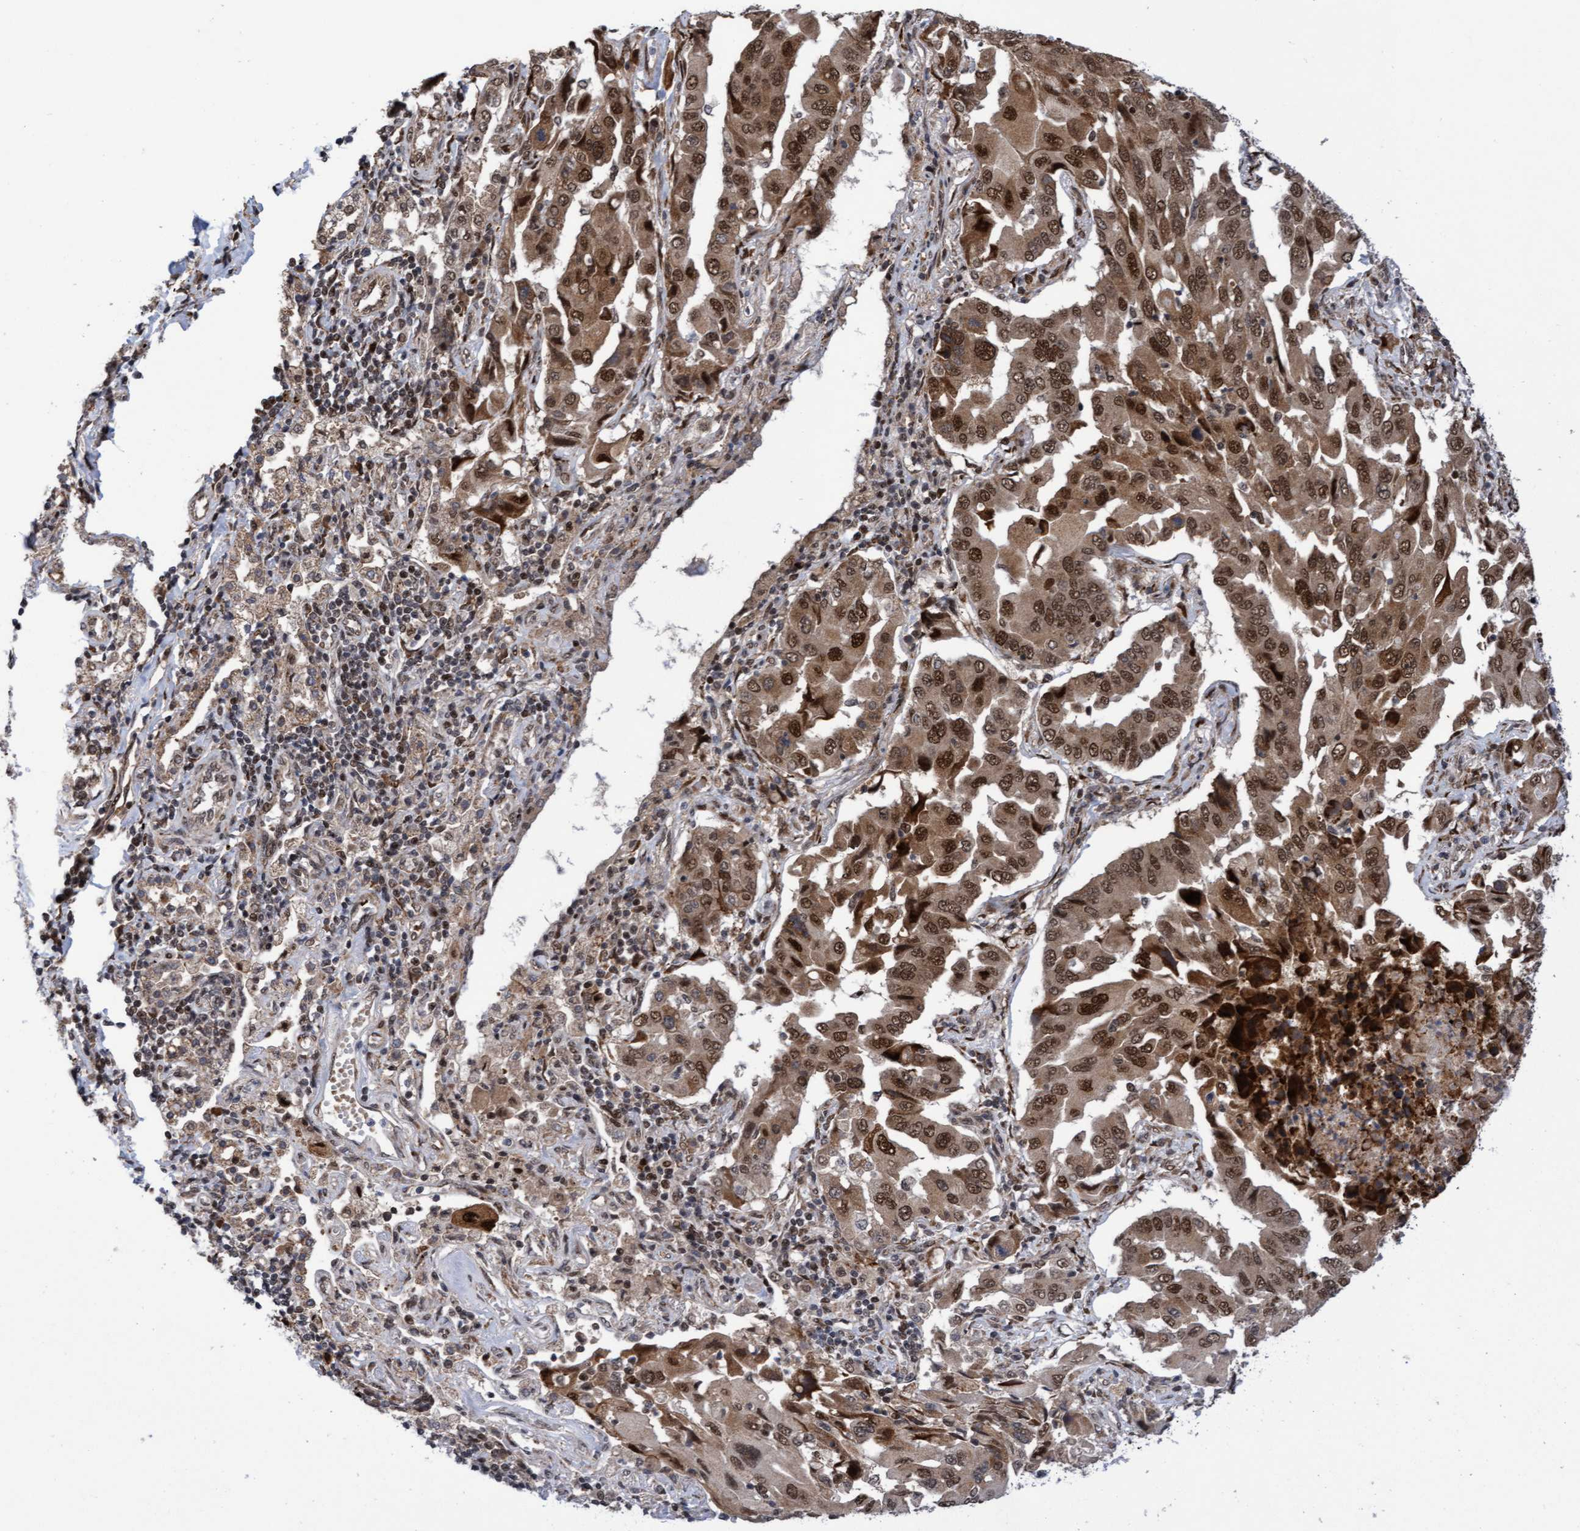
{"staining": {"intensity": "strong", "quantity": "25%-75%", "location": "cytoplasmic/membranous,nuclear"}, "tissue": "lung cancer", "cell_type": "Tumor cells", "image_type": "cancer", "snomed": [{"axis": "morphology", "description": "Adenocarcinoma, NOS"}, {"axis": "topography", "description": "Lung"}], "caption": "Strong cytoplasmic/membranous and nuclear staining is present in approximately 25%-75% of tumor cells in adenocarcinoma (lung).", "gene": "TANC2", "patient": {"sex": "female", "age": 65}}